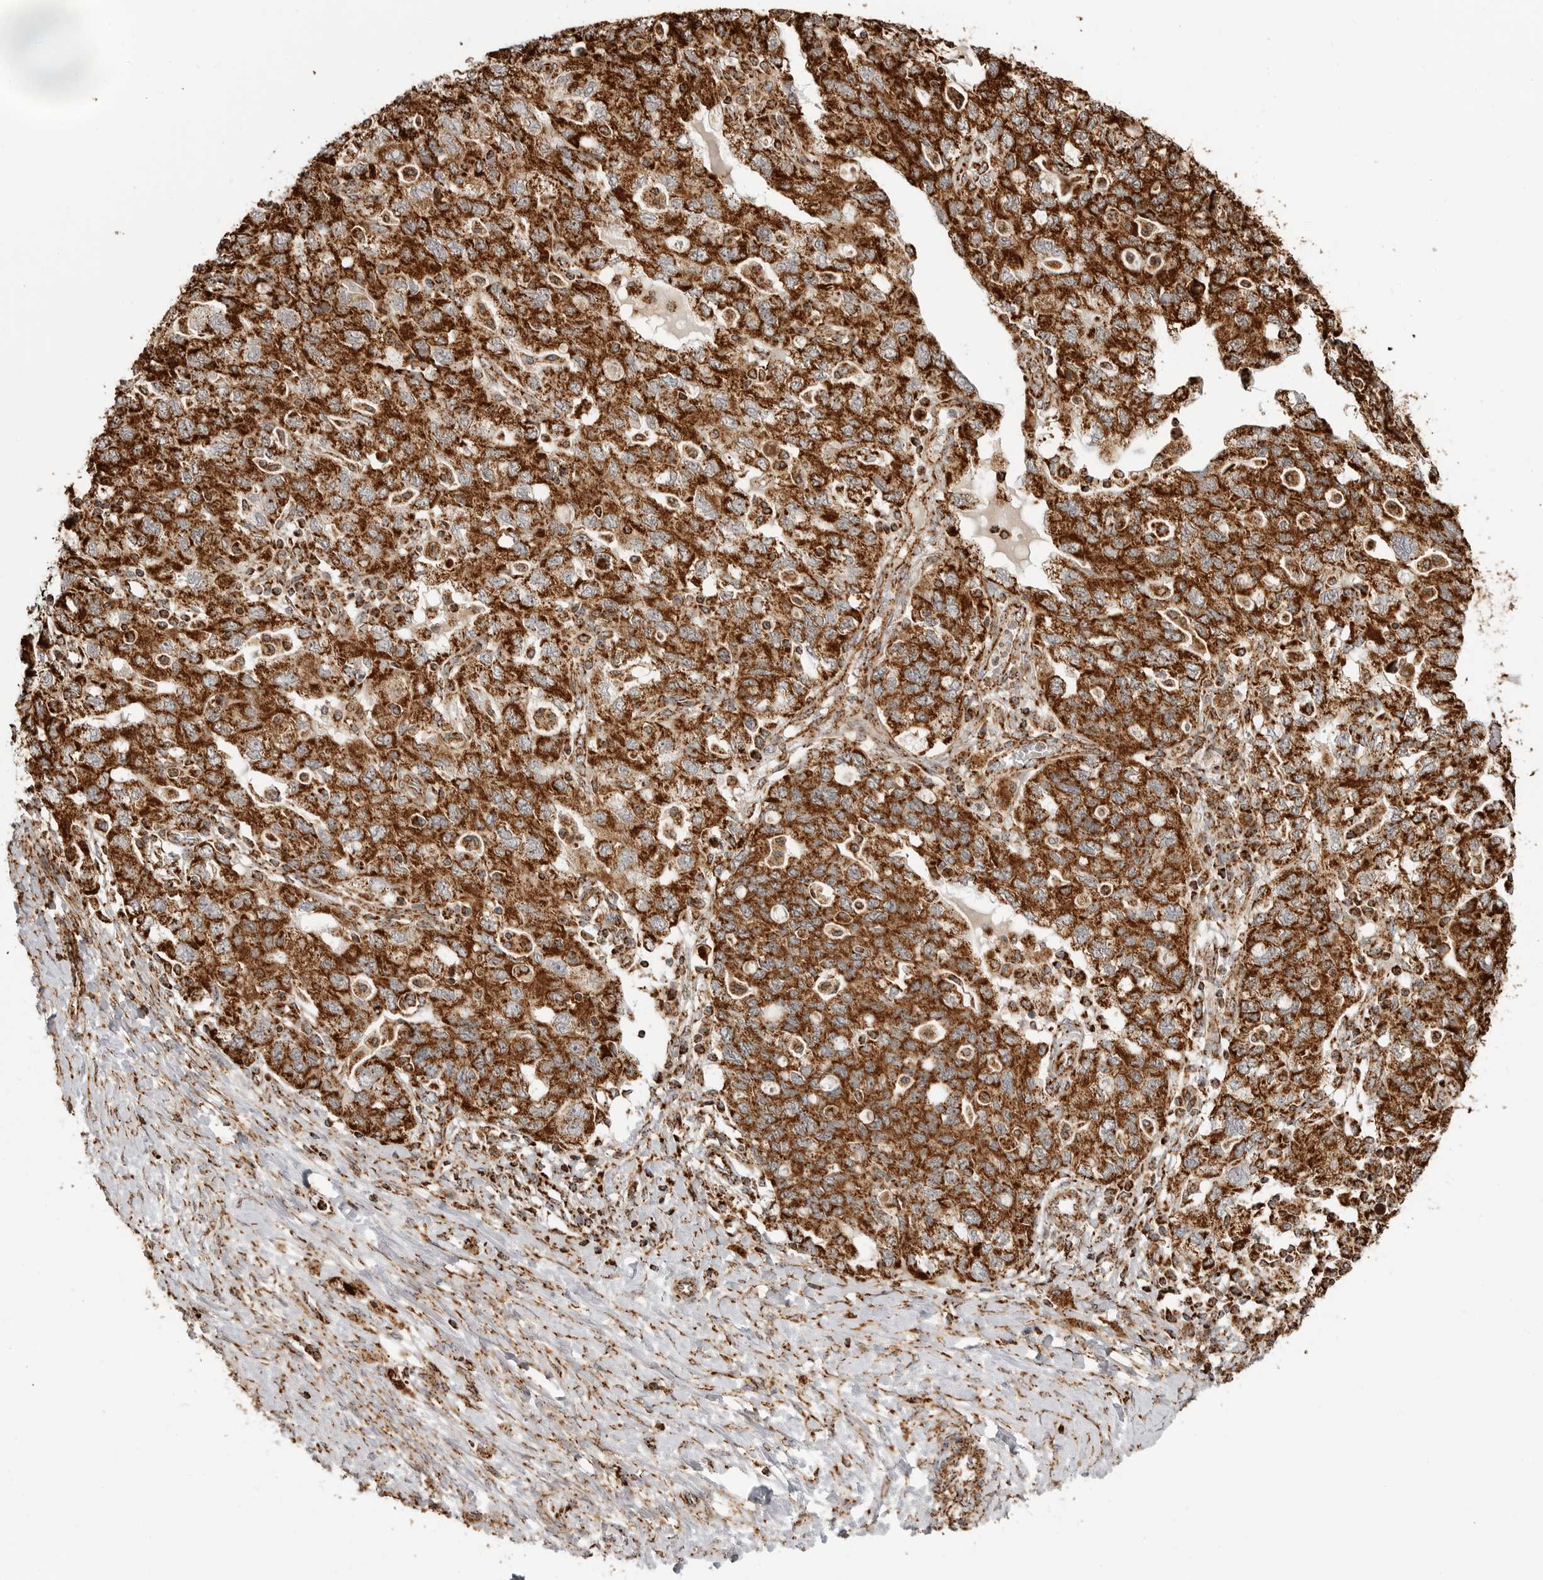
{"staining": {"intensity": "strong", "quantity": ">75%", "location": "cytoplasmic/membranous"}, "tissue": "ovarian cancer", "cell_type": "Tumor cells", "image_type": "cancer", "snomed": [{"axis": "morphology", "description": "Carcinoma, NOS"}, {"axis": "morphology", "description": "Cystadenocarcinoma, serous, NOS"}, {"axis": "topography", "description": "Ovary"}], "caption": "Protein staining by IHC shows strong cytoplasmic/membranous expression in approximately >75% of tumor cells in ovarian serous cystadenocarcinoma.", "gene": "BMP2K", "patient": {"sex": "female", "age": 69}}